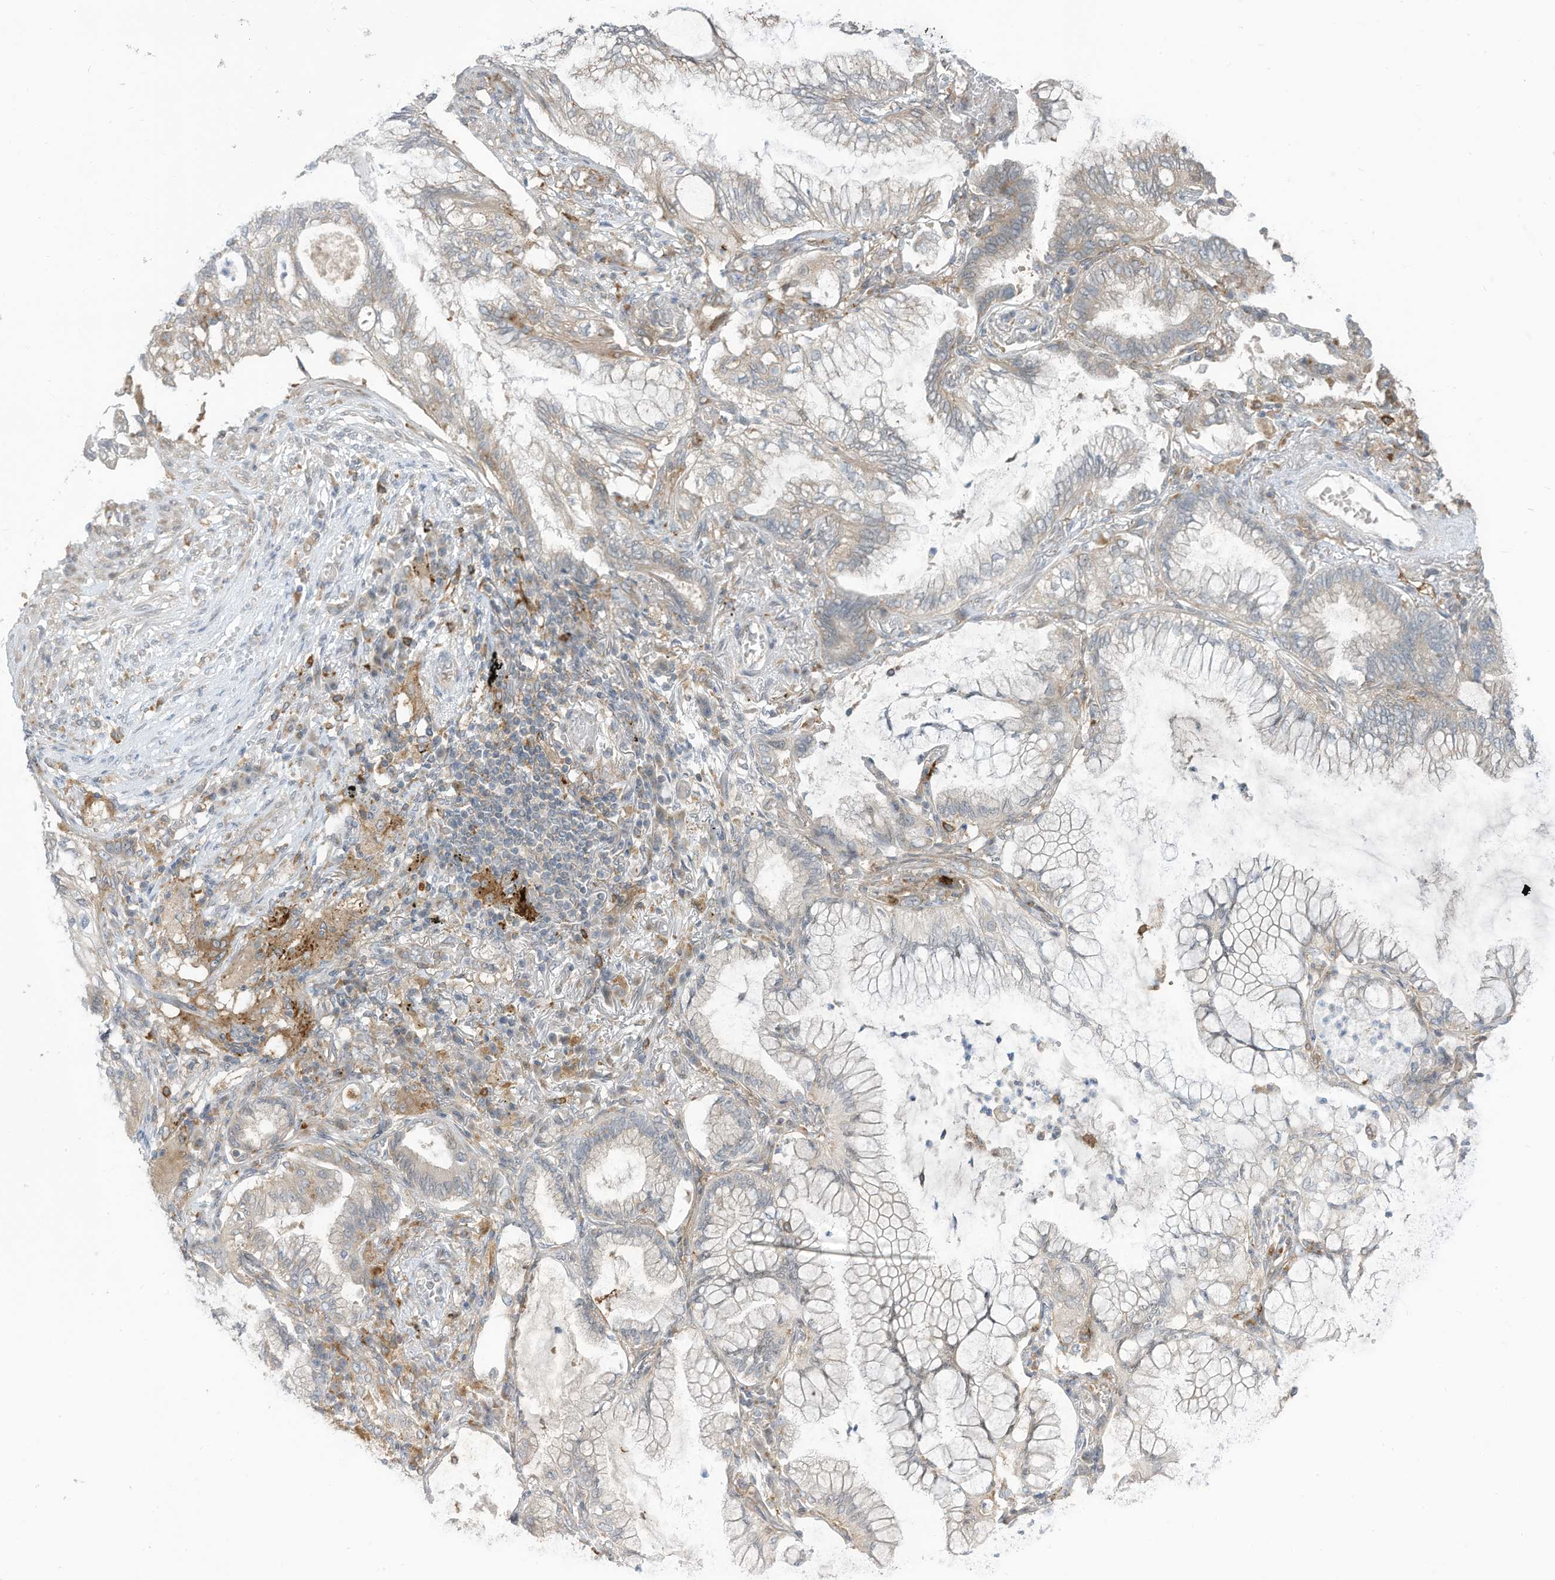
{"staining": {"intensity": "weak", "quantity": "<25%", "location": "cytoplasmic/membranous"}, "tissue": "lung cancer", "cell_type": "Tumor cells", "image_type": "cancer", "snomed": [{"axis": "morphology", "description": "Adenocarcinoma, NOS"}, {"axis": "topography", "description": "Lung"}], "caption": "Protein analysis of lung cancer (adenocarcinoma) demonstrates no significant positivity in tumor cells.", "gene": "DZIP3", "patient": {"sex": "female", "age": 70}}